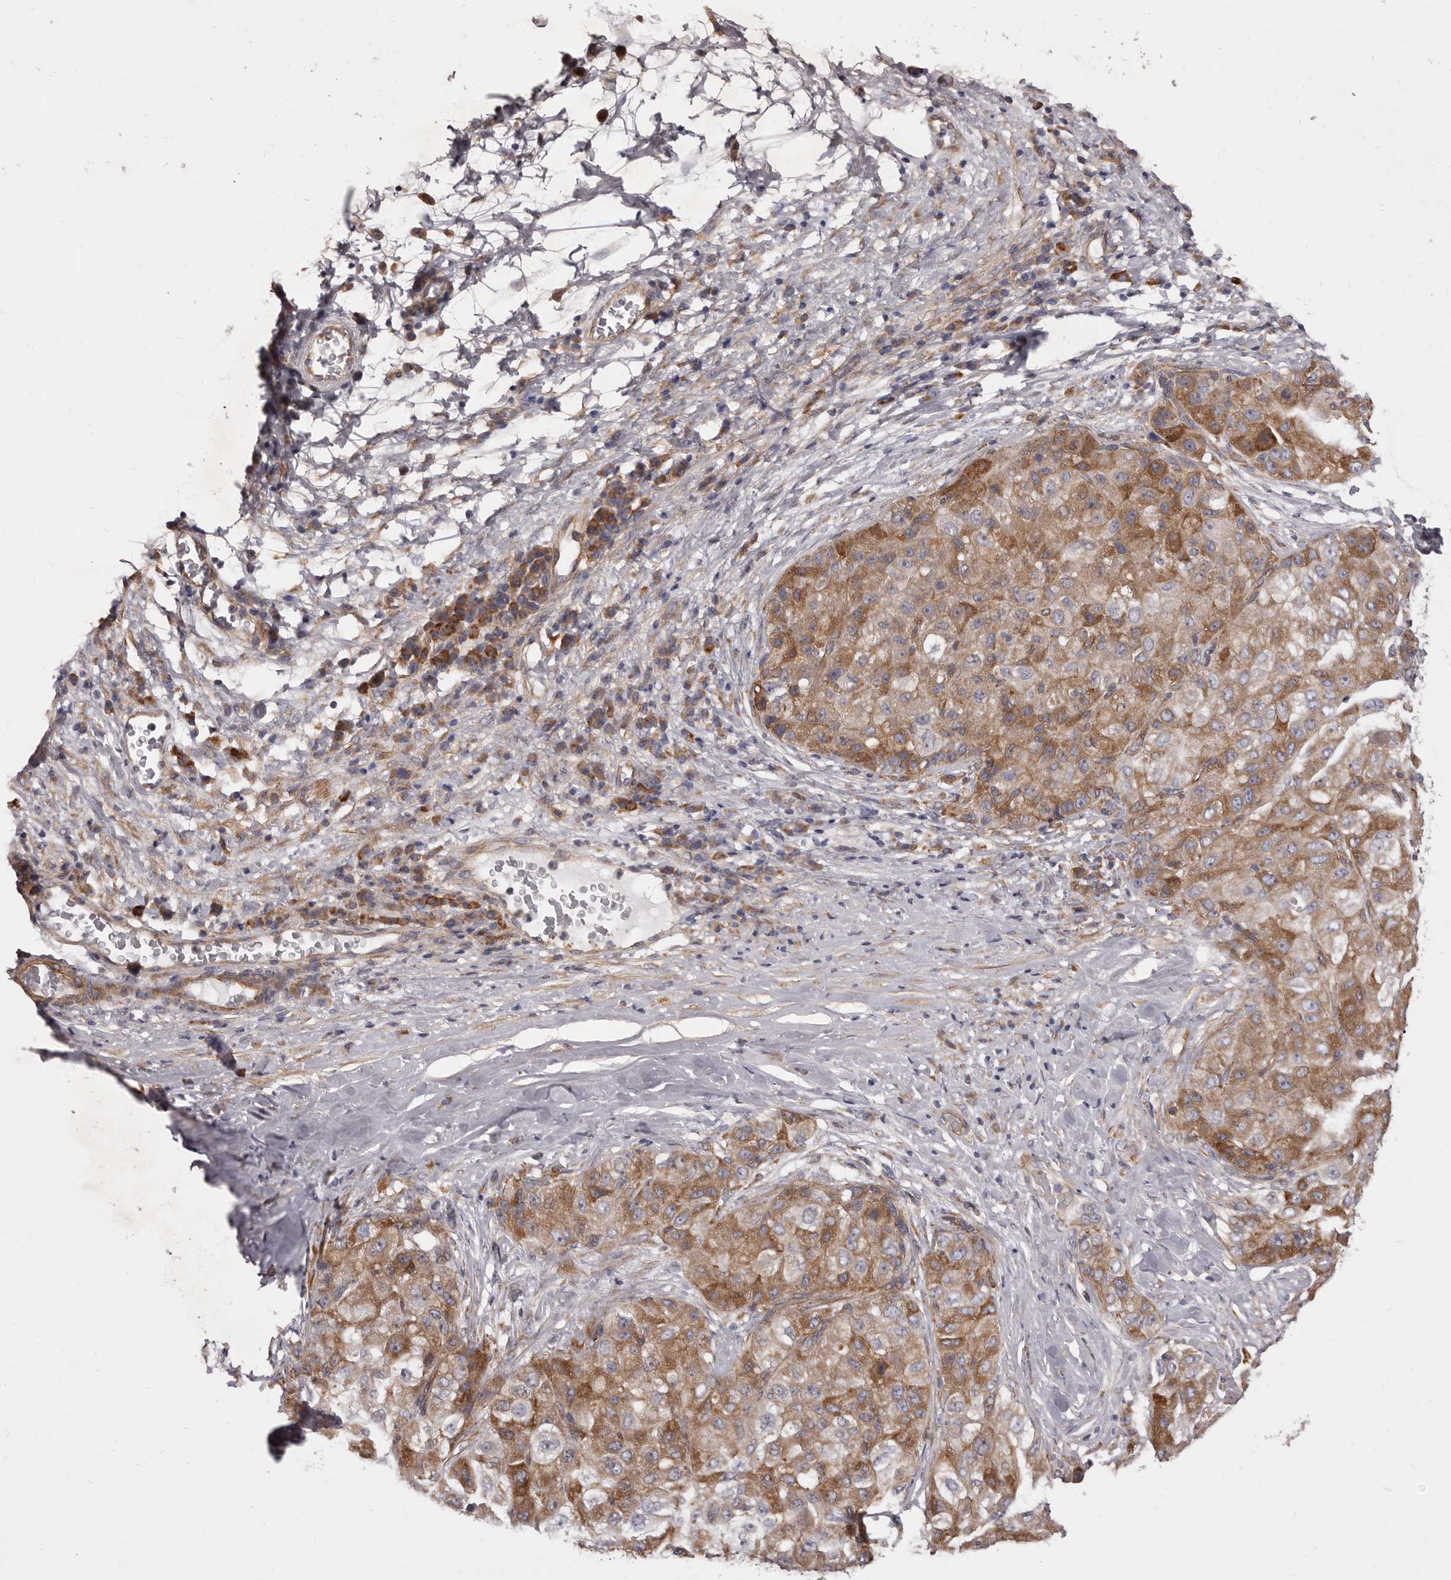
{"staining": {"intensity": "moderate", "quantity": ">75%", "location": "cytoplasmic/membranous"}, "tissue": "liver cancer", "cell_type": "Tumor cells", "image_type": "cancer", "snomed": [{"axis": "morphology", "description": "Carcinoma, Hepatocellular, NOS"}, {"axis": "topography", "description": "Liver"}], "caption": "This micrograph demonstrates liver cancer stained with immunohistochemistry to label a protein in brown. The cytoplasmic/membranous of tumor cells show moderate positivity for the protein. Nuclei are counter-stained blue.", "gene": "ALPK1", "patient": {"sex": "male", "age": 80}}